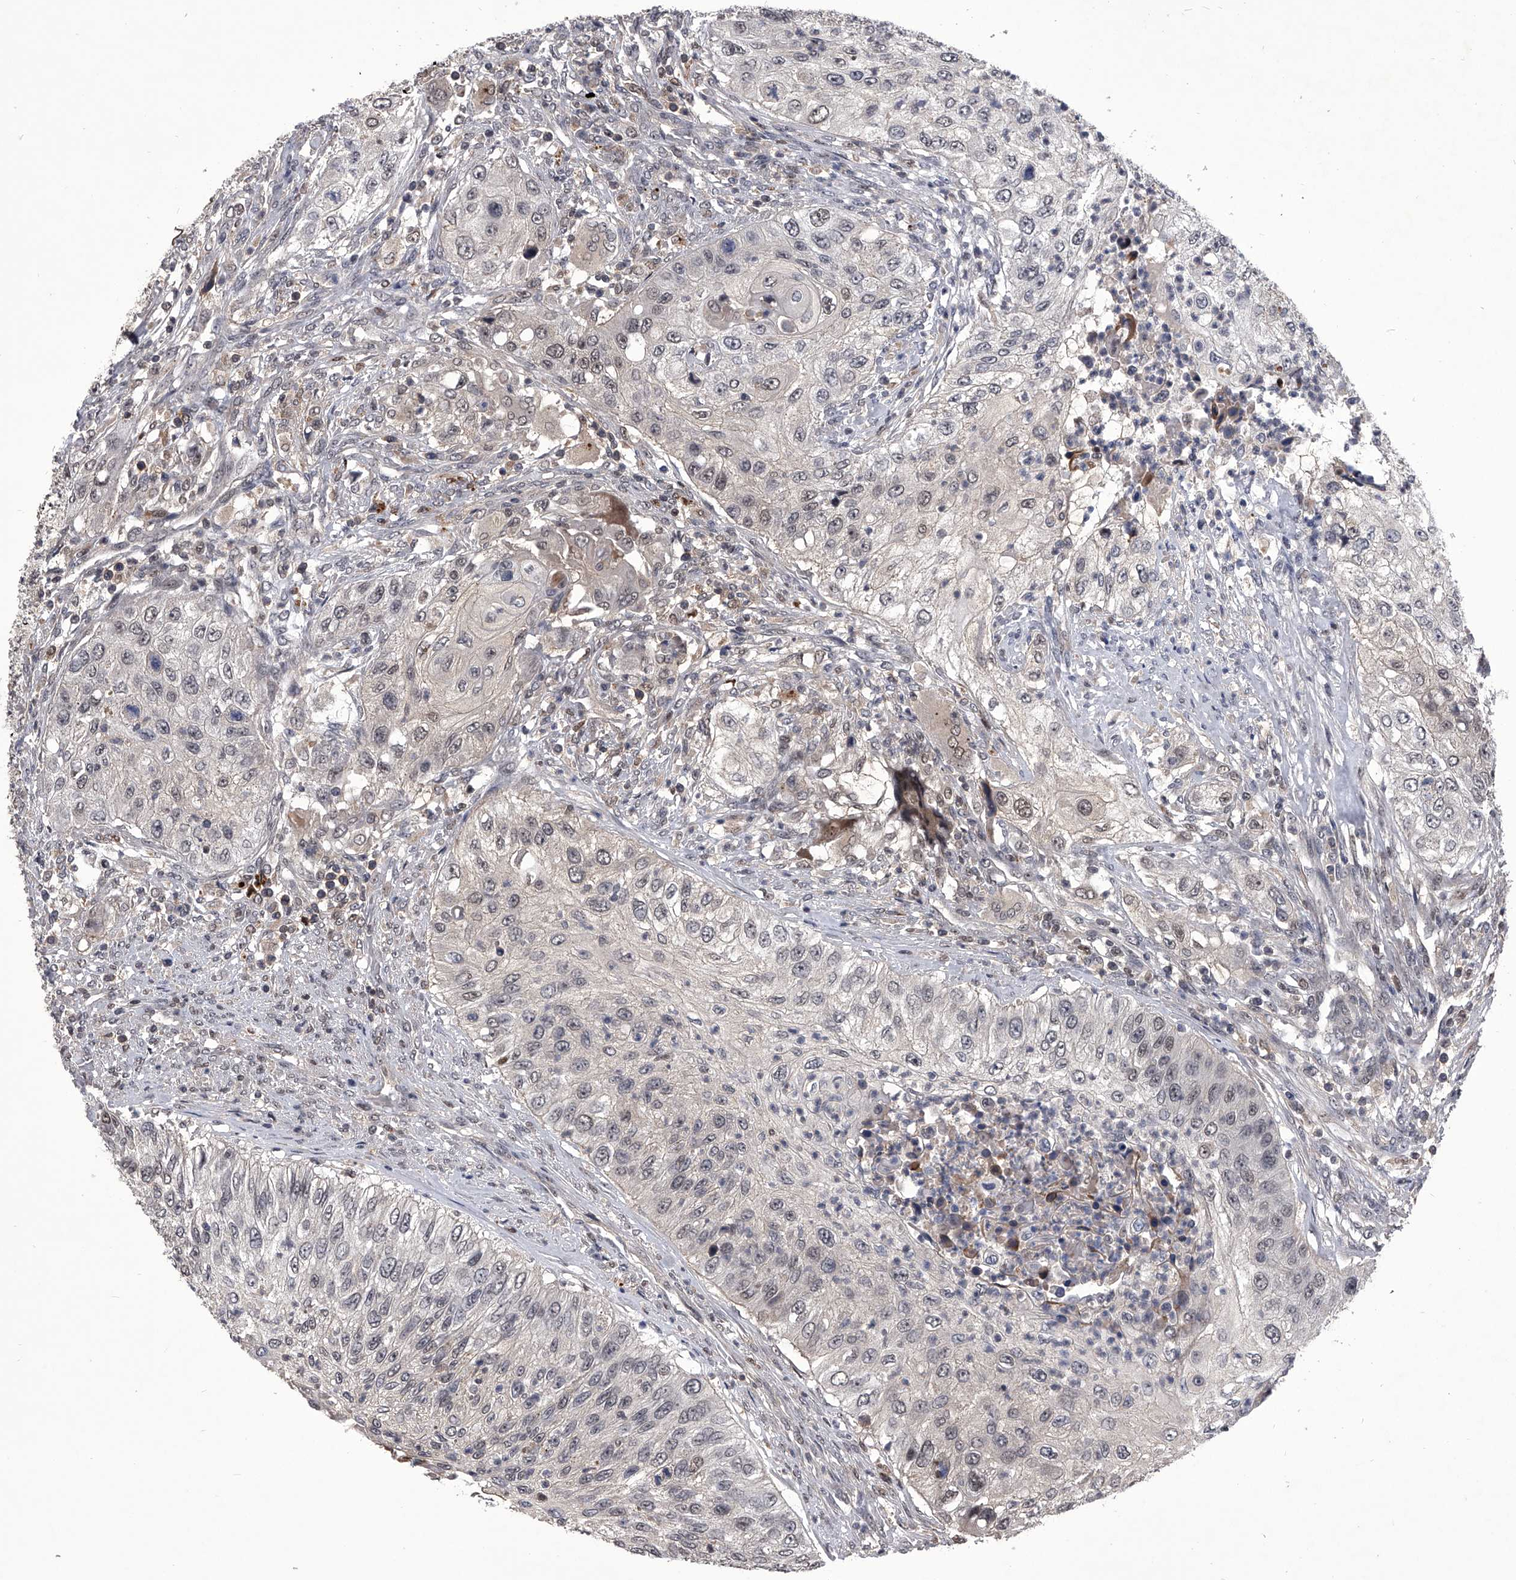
{"staining": {"intensity": "negative", "quantity": "none", "location": "none"}, "tissue": "urothelial cancer", "cell_type": "Tumor cells", "image_type": "cancer", "snomed": [{"axis": "morphology", "description": "Urothelial carcinoma, High grade"}, {"axis": "topography", "description": "Urinary bladder"}], "caption": "High power microscopy histopathology image of an immunohistochemistry (IHC) micrograph of urothelial cancer, revealing no significant staining in tumor cells. The staining is performed using DAB (3,3'-diaminobenzidine) brown chromogen with nuclei counter-stained in using hematoxylin.", "gene": "CMTR1", "patient": {"sex": "female", "age": 60}}